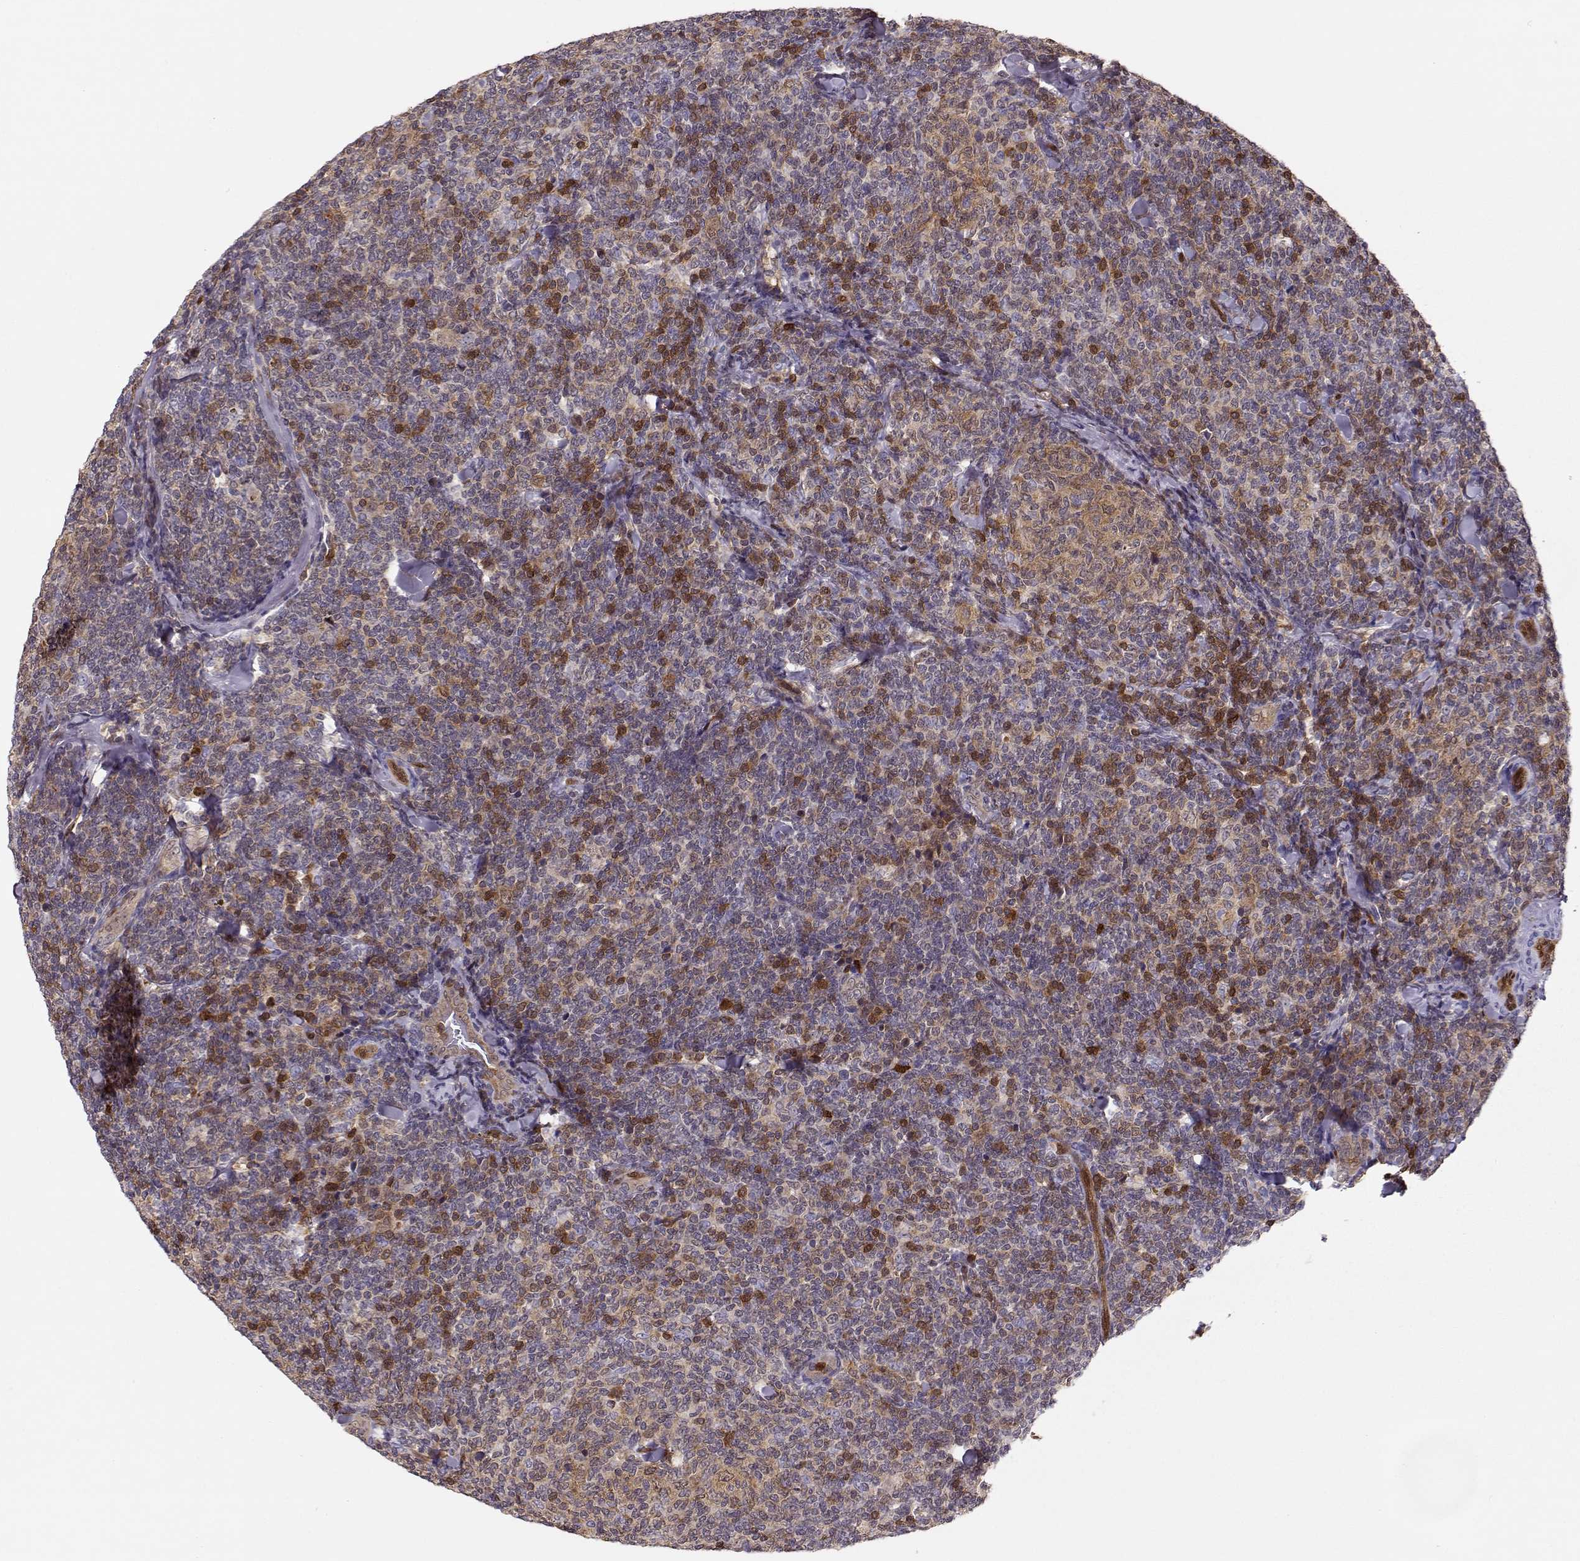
{"staining": {"intensity": "moderate", "quantity": "<25%", "location": "cytoplasmic/membranous"}, "tissue": "lymphoma", "cell_type": "Tumor cells", "image_type": "cancer", "snomed": [{"axis": "morphology", "description": "Malignant lymphoma, non-Hodgkin's type, Low grade"}, {"axis": "topography", "description": "Lymph node"}], "caption": "This histopathology image reveals lymphoma stained with immunohistochemistry to label a protein in brown. The cytoplasmic/membranous of tumor cells show moderate positivity for the protein. Nuclei are counter-stained blue.", "gene": "PNP", "patient": {"sex": "female", "age": 56}}